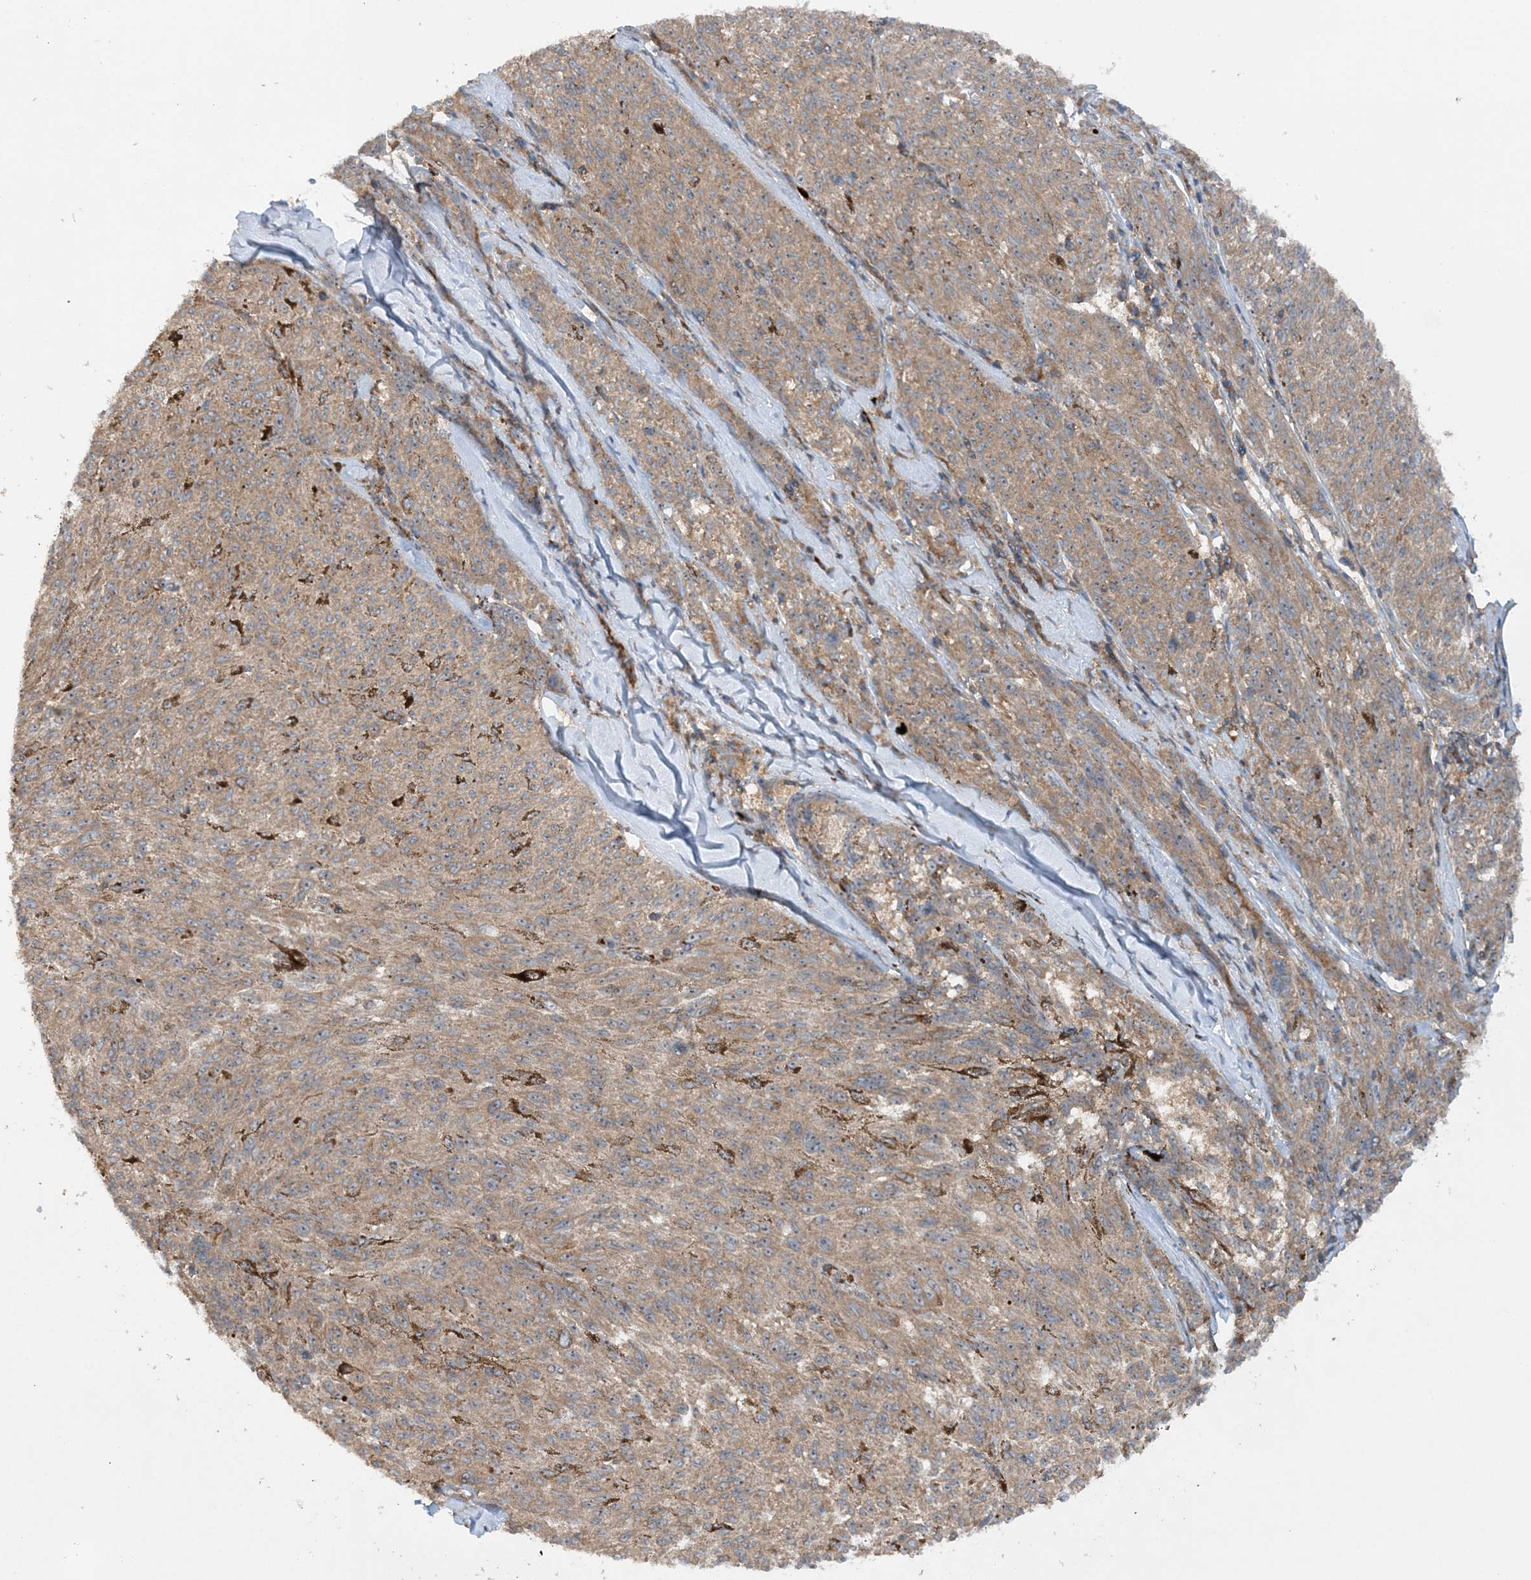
{"staining": {"intensity": "weak", "quantity": ">75%", "location": "cytoplasmic/membranous"}, "tissue": "melanoma", "cell_type": "Tumor cells", "image_type": "cancer", "snomed": [{"axis": "morphology", "description": "Malignant melanoma, NOS"}, {"axis": "topography", "description": "Skin"}], "caption": "Malignant melanoma stained with a brown dye displays weak cytoplasmic/membranous positive staining in about >75% of tumor cells.", "gene": "ACAP2", "patient": {"sex": "female", "age": 72}}